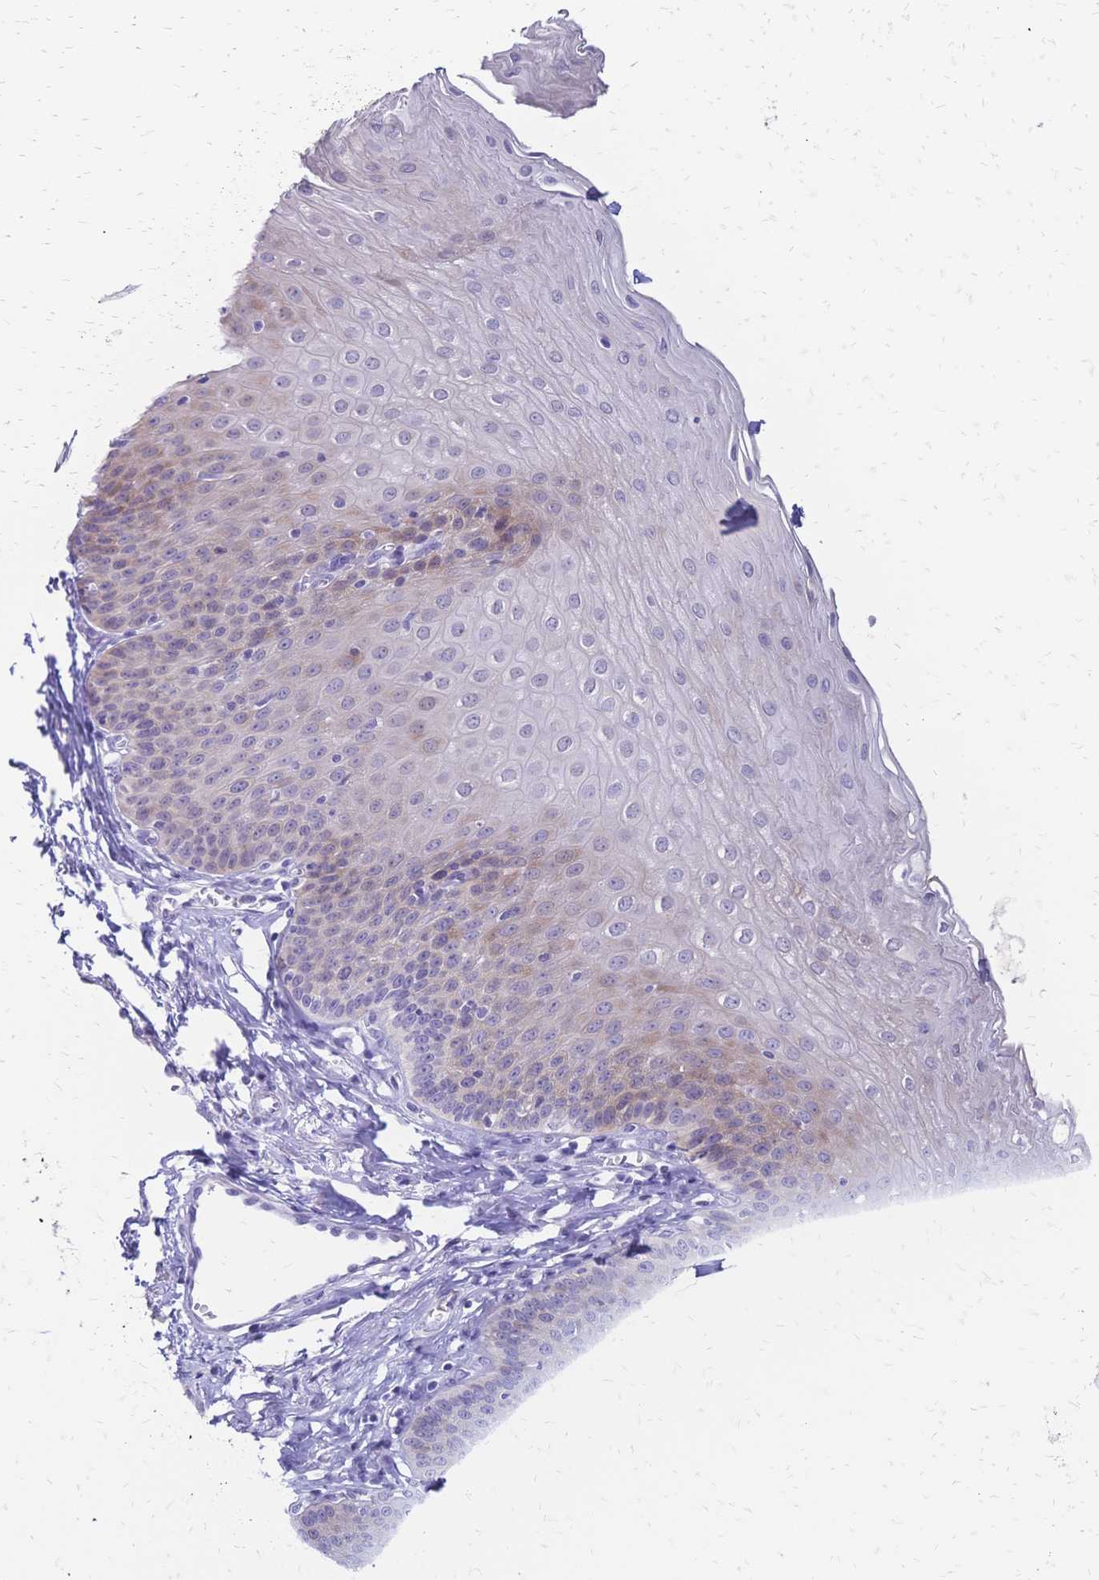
{"staining": {"intensity": "weak", "quantity": "<25%", "location": "cytoplasmic/membranous"}, "tissue": "esophagus", "cell_type": "Squamous epithelial cells", "image_type": "normal", "snomed": [{"axis": "morphology", "description": "Normal tissue, NOS"}, {"axis": "topography", "description": "Esophagus"}], "caption": "The micrograph displays no staining of squamous epithelial cells in benign esophagus. (DAB (3,3'-diaminobenzidine) immunohistochemistry (IHC) with hematoxylin counter stain).", "gene": "GRB7", "patient": {"sex": "female", "age": 81}}